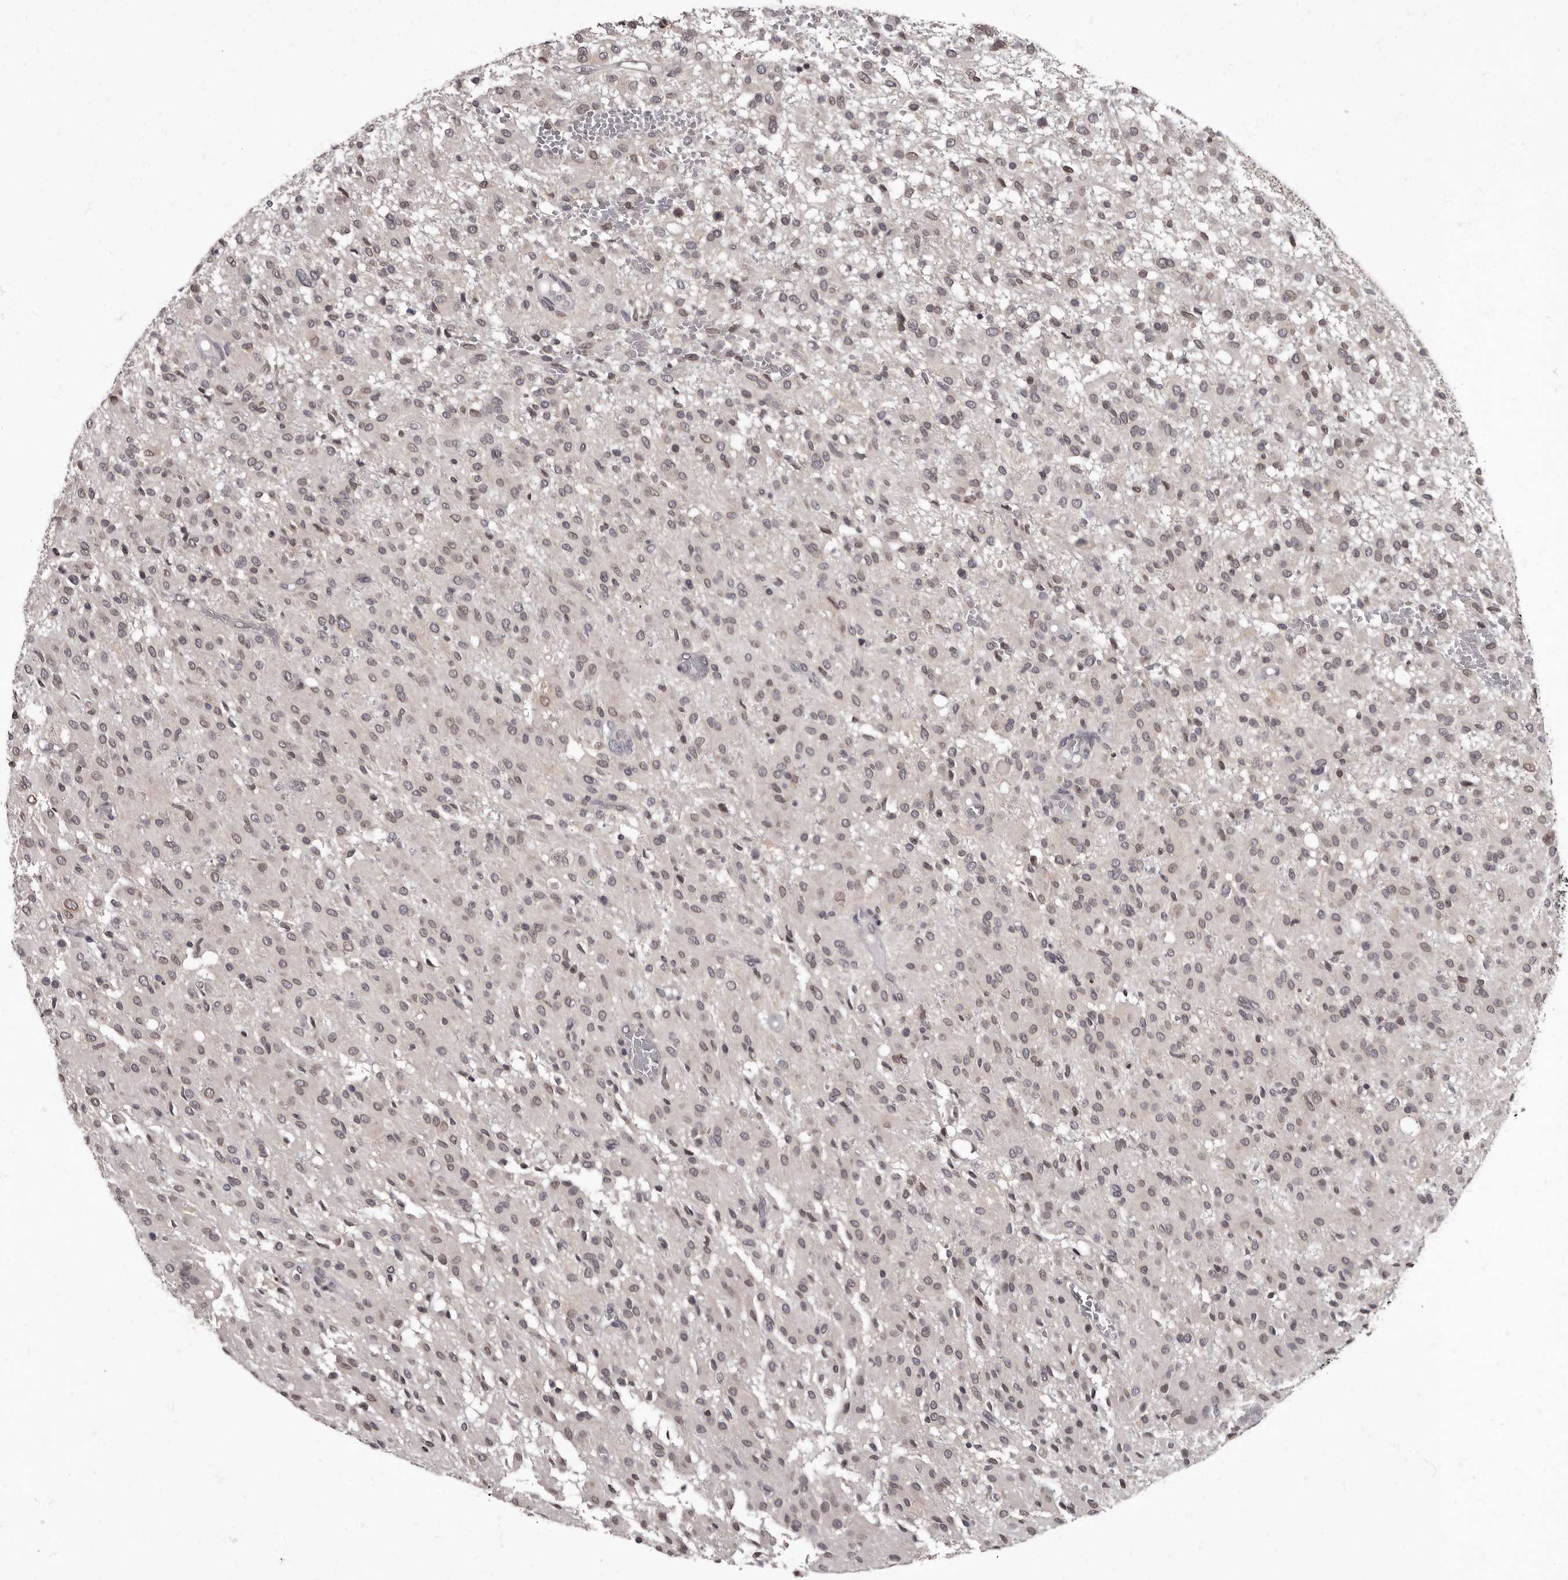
{"staining": {"intensity": "weak", "quantity": ">75%", "location": "nuclear"}, "tissue": "glioma", "cell_type": "Tumor cells", "image_type": "cancer", "snomed": [{"axis": "morphology", "description": "Glioma, malignant, High grade"}, {"axis": "topography", "description": "Brain"}], "caption": "Immunohistochemical staining of human glioma reveals low levels of weak nuclear positivity in about >75% of tumor cells.", "gene": "C1orf50", "patient": {"sex": "female", "age": 59}}